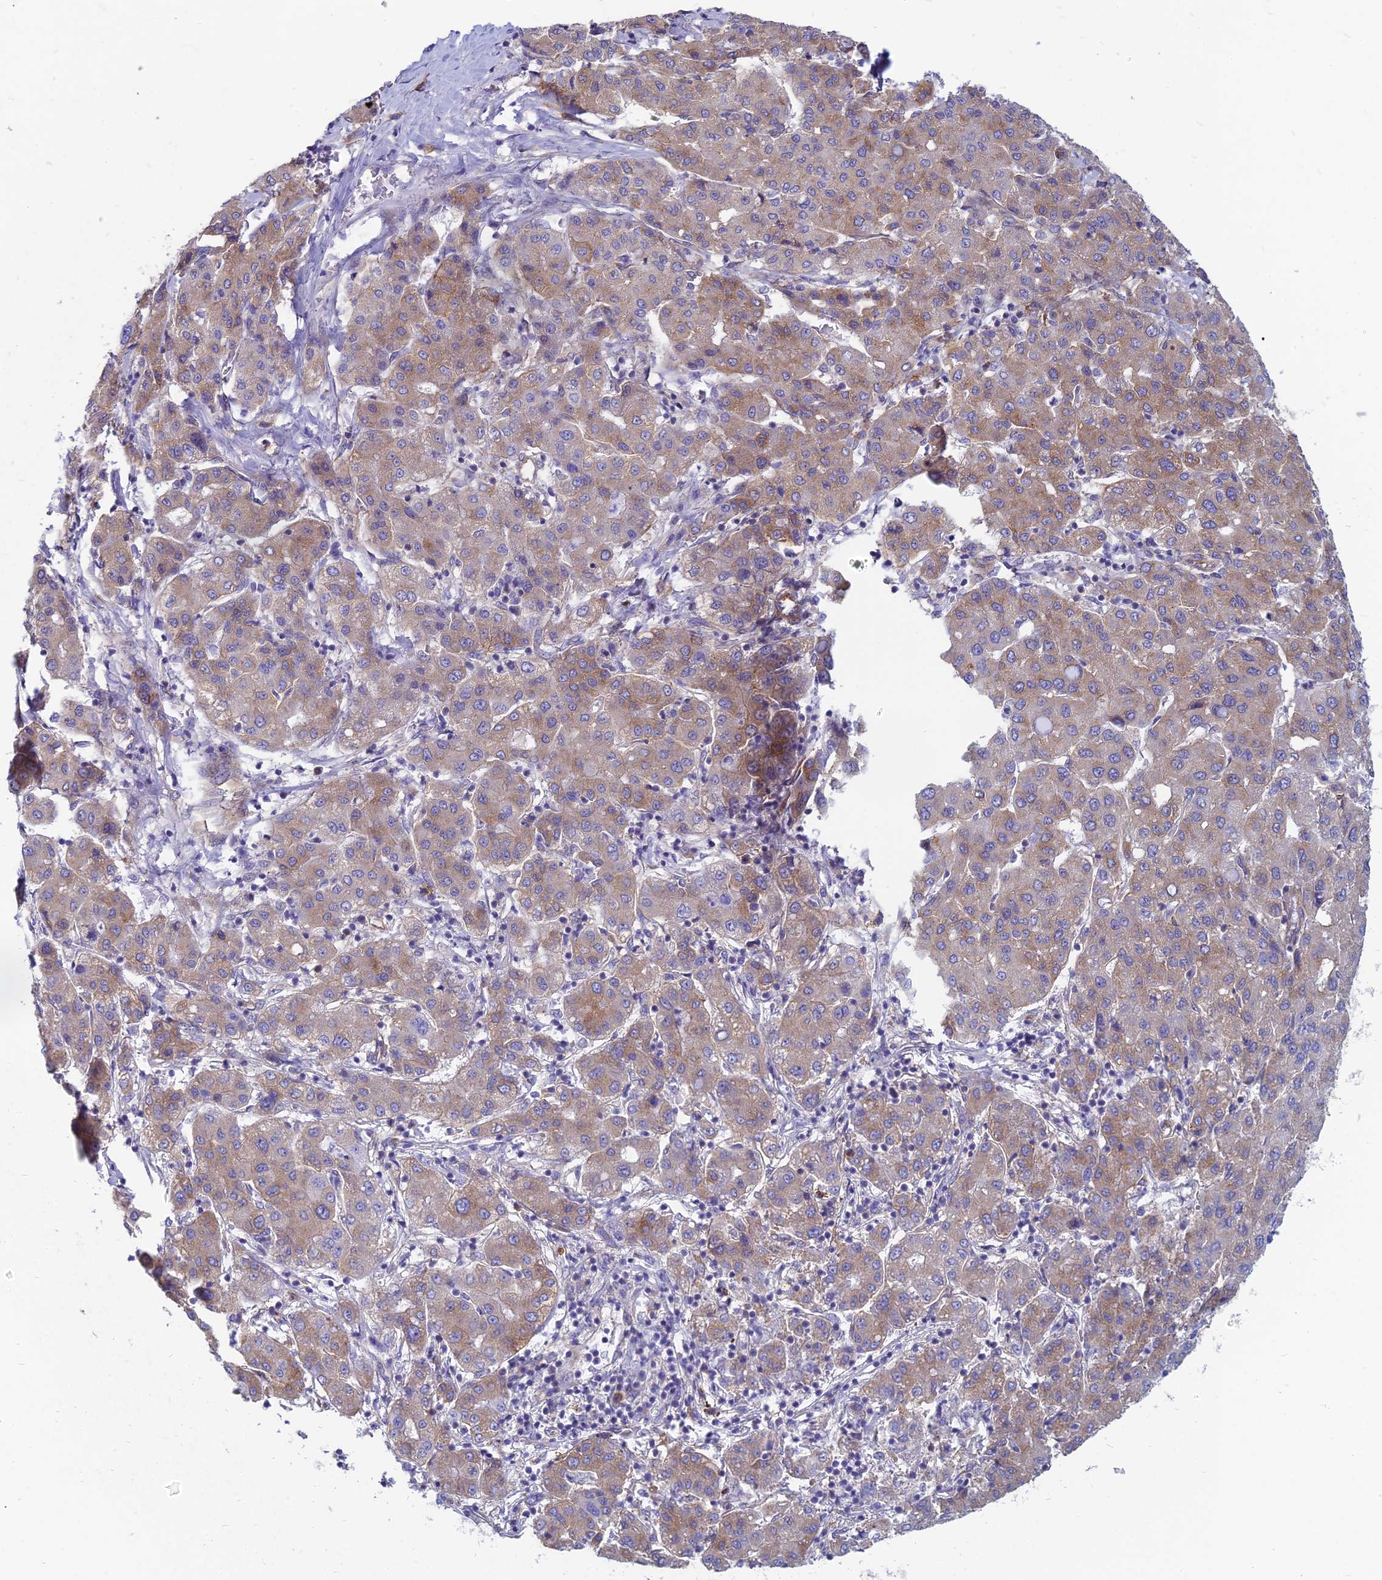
{"staining": {"intensity": "moderate", "quantity": ">75%", "location": "cytoplasmic/membranous"}, "tissue": "liver cancer", "cell_type": "Tumor cells", "image_type": "cancer", "snomed": [{"axis": "morphology", "description": "Carcinoma, Hepatocellular, NOS"}, {"axis": "topography", "description": "Liver"}], "caption": "Moderate cytoplasmic/membranous positivity for a protein is seen in approximately >75% of tumor cells of hepatocellular carcinoma (liver) using immunohistochemistry.", "gene": "TXLNA", "patient": {"sex": "male", "age": 65}}